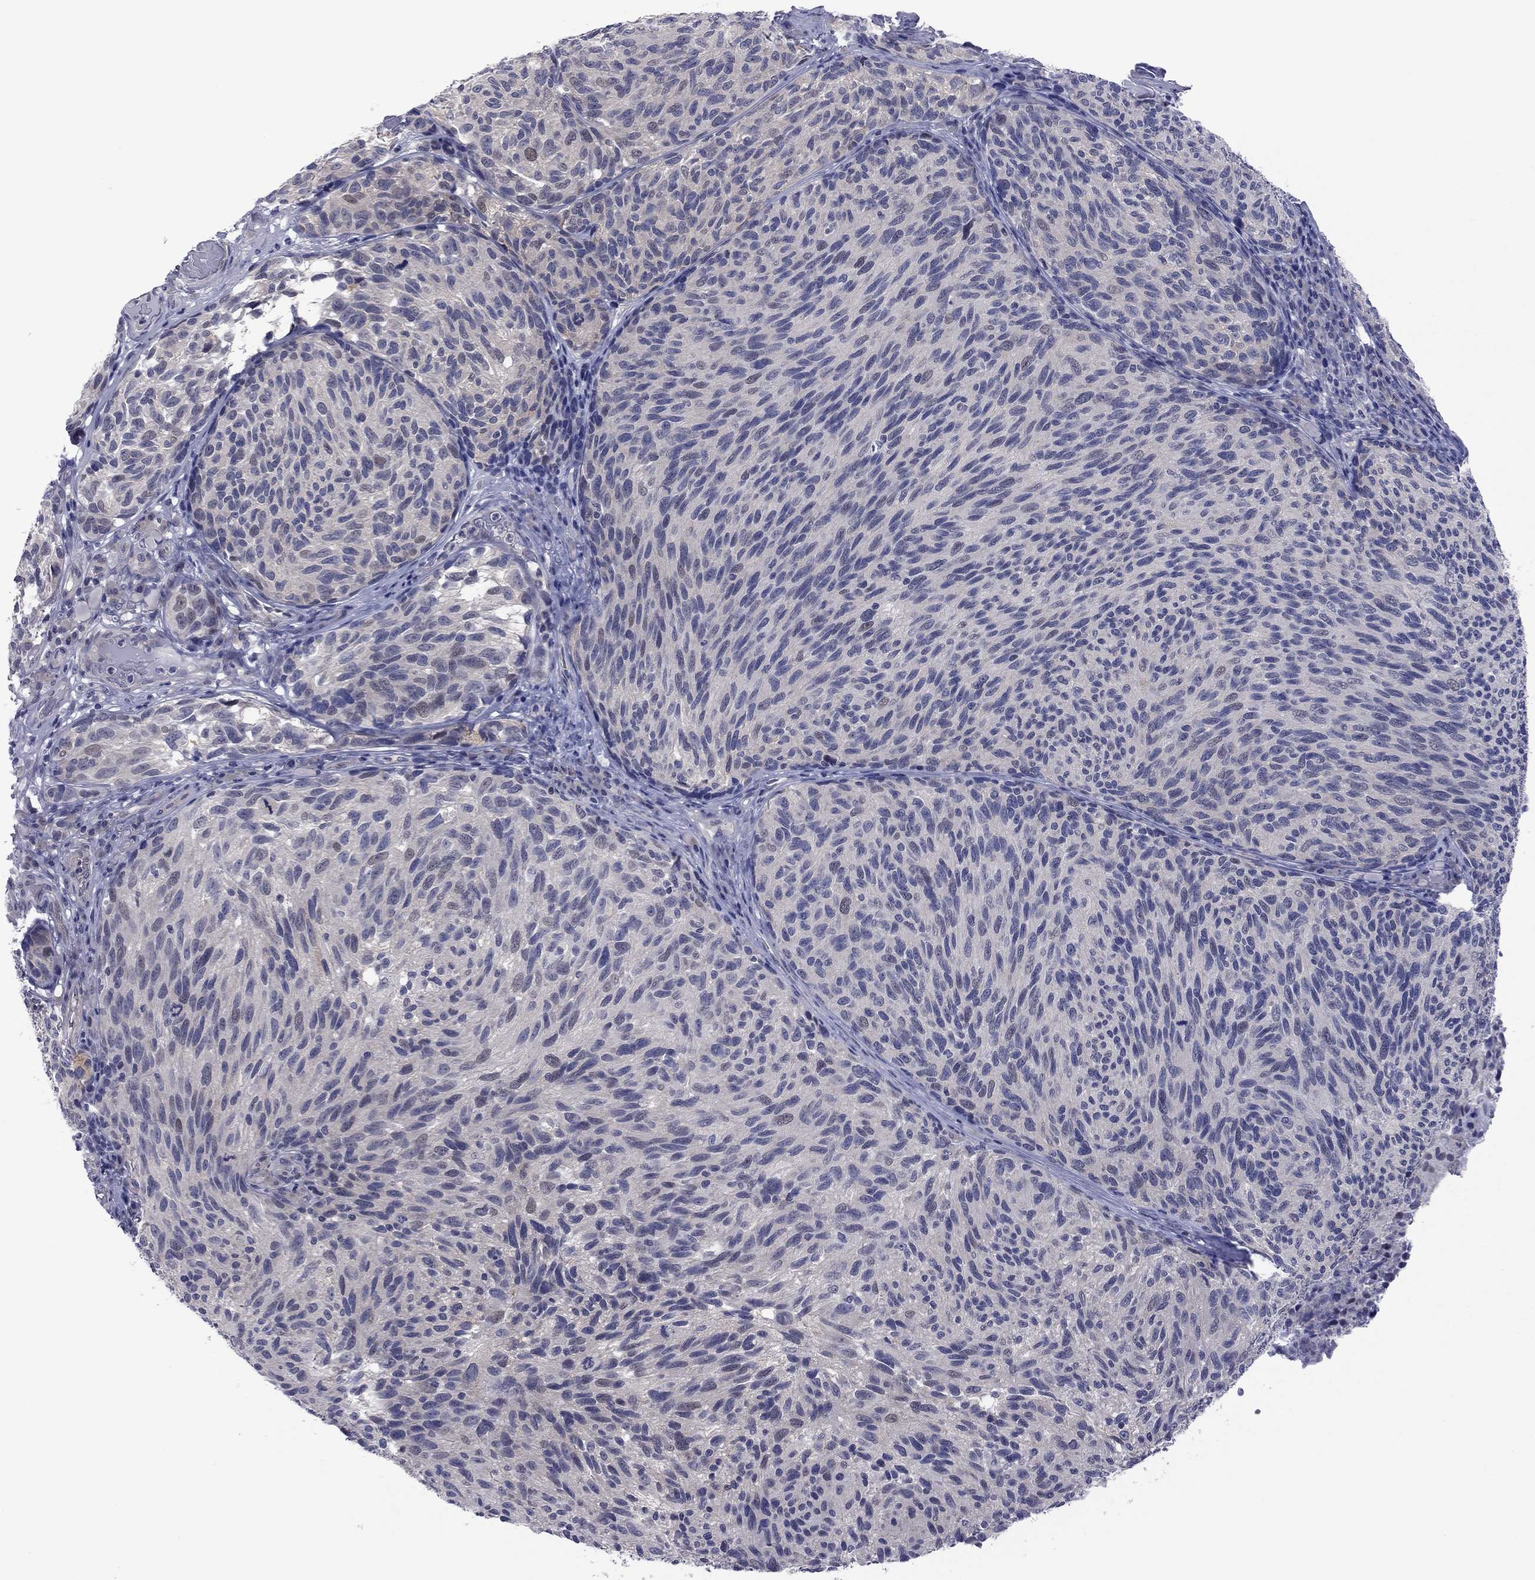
{"staining": {"intensity": "negative", "quantity": "none", "location": "none"}, "tissue": "melanoma", "cell_type": "Tumor cells", "image_type": "cancer", "snomed": [{"axis": "morphology", "description": "Malignant melanoma, NOS"}, {"axis": "topography", "description": "Skin"}], "caption": "Immunohistochemistry micrograph of neoplastic tissue: malignant melanoma stained with DAB (3,3'-diaminobenzidine) reveals no significant protein staining in tumor cells.", "gene": "POU5F2", "patient": {"sex": "female", "age": 73}}